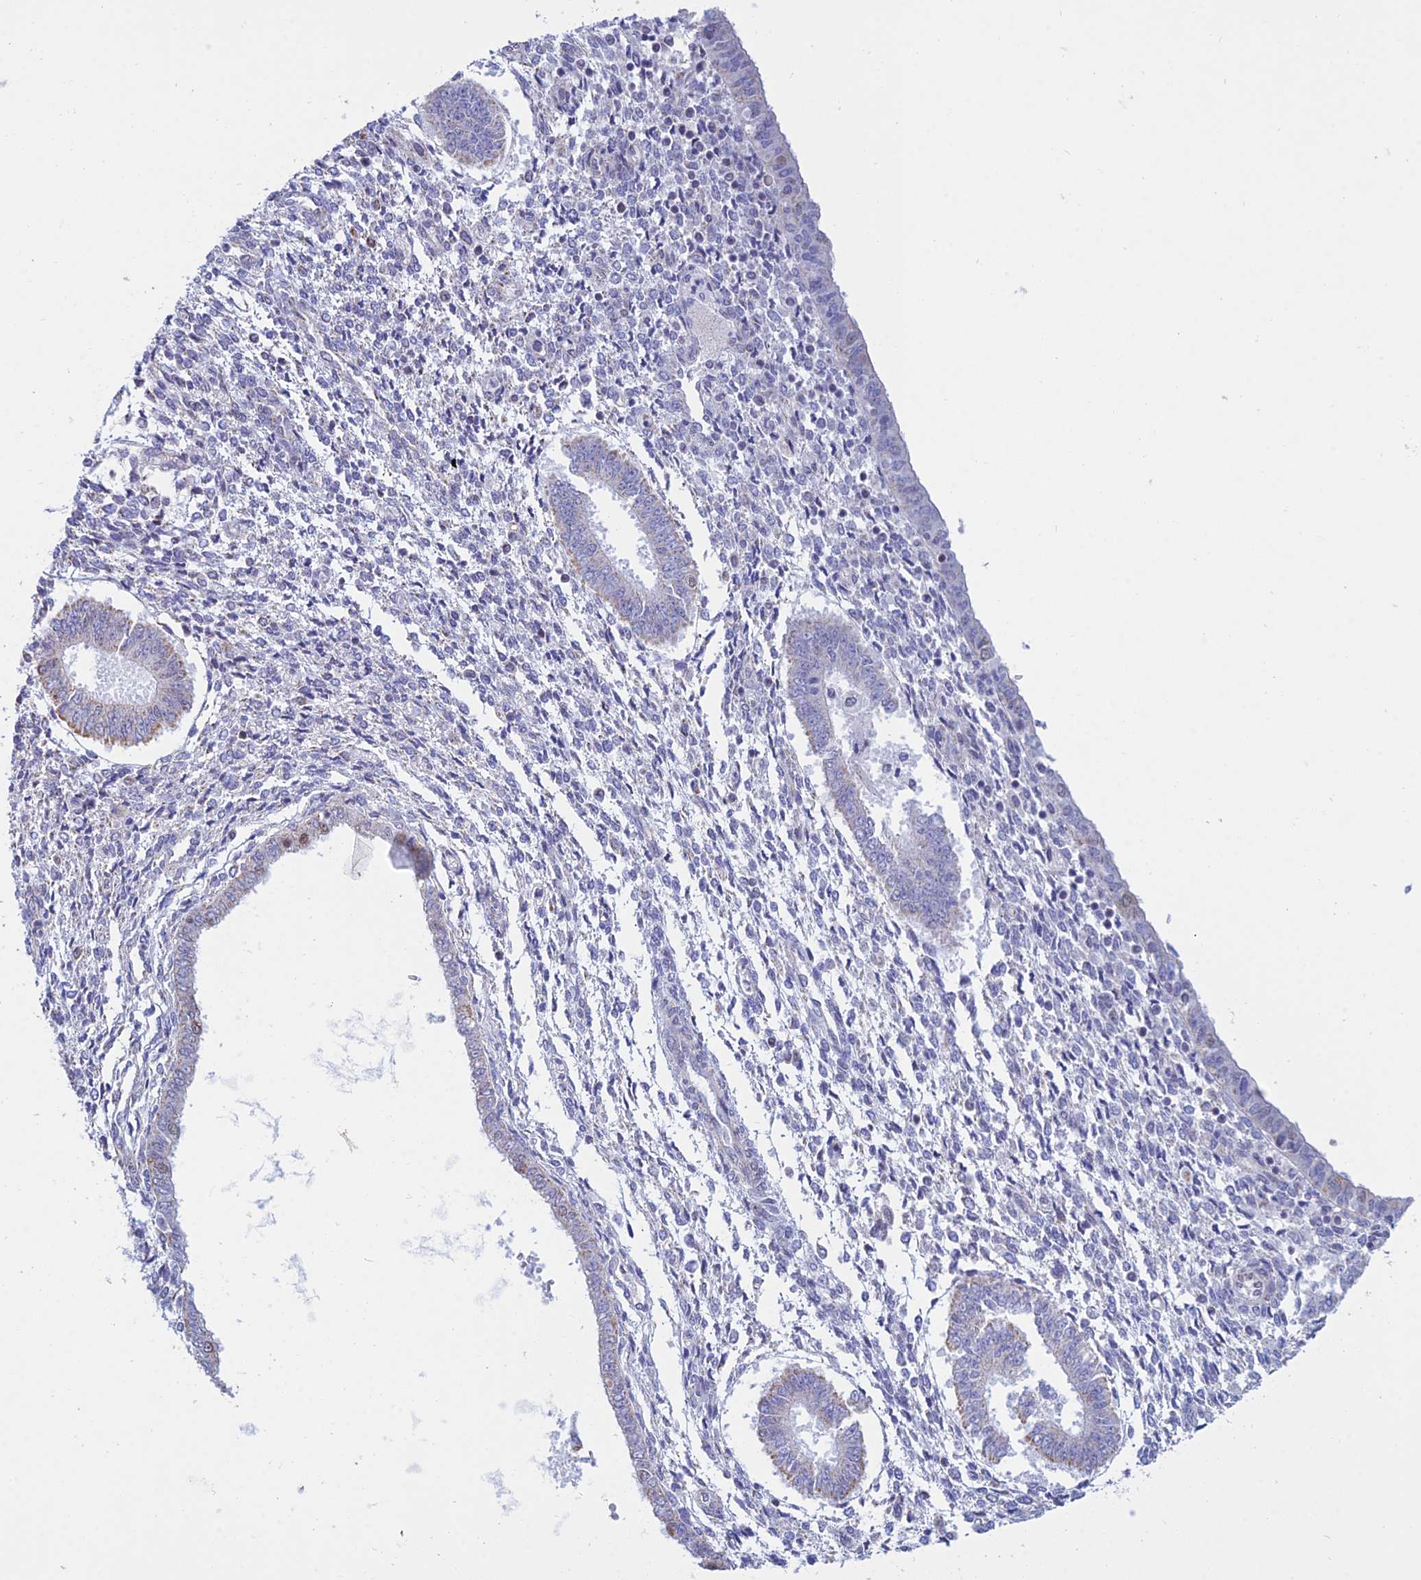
{"staining": {"intensity": "negative", "quantity": "none", "location": "none"}, "tissue": "endometrium", "cell_type": "Cells in endometrial stroma", "image_type": "normal", "snomed": [{"axis": "morphology", "description": "Normal tissue, NOS"}, {"axis": "topography", "description": "Endometrium"}], "caption": "Photomicrograph shows no significant protein staining in cells in endometrial stroma of unremarkable endometrium. (DAB immunohistochemistry visualized using brightfield microscopy, high magnification).", "gene": "KLF14", "patient": {"sex": "female", "age": 35}}